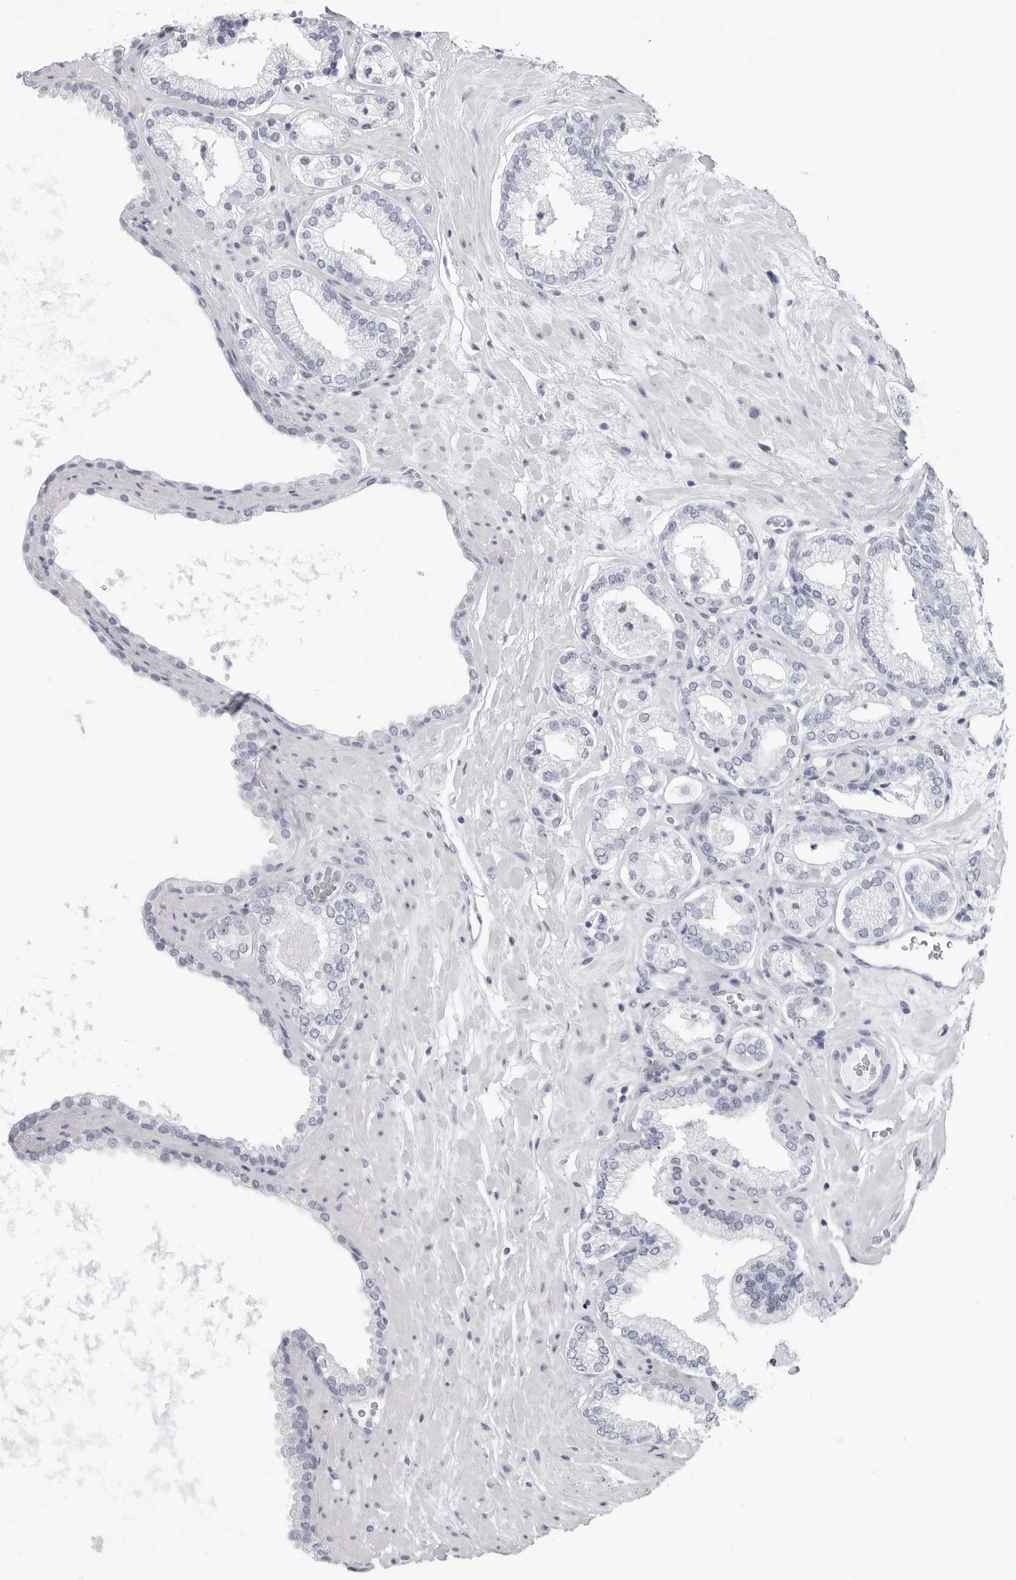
{"staining": {"intensity": "negative", "quantity": "none", "location": "none"}, "tissue": "prostate cancer", "cell_type": "Tumor cells", "image_type": "cancer", "snomed": [{"axis": "morphology", "description": "Adenocarcinoma, Low grade"}, {"axis": "topography", "description": "Prostate"}], "caption": "DAB immunohistochemical staining of prostate cancer shows no significant expression in tumor cells.", "gene": "CSH1", "patient": {"sex": "male", "age": 62}}